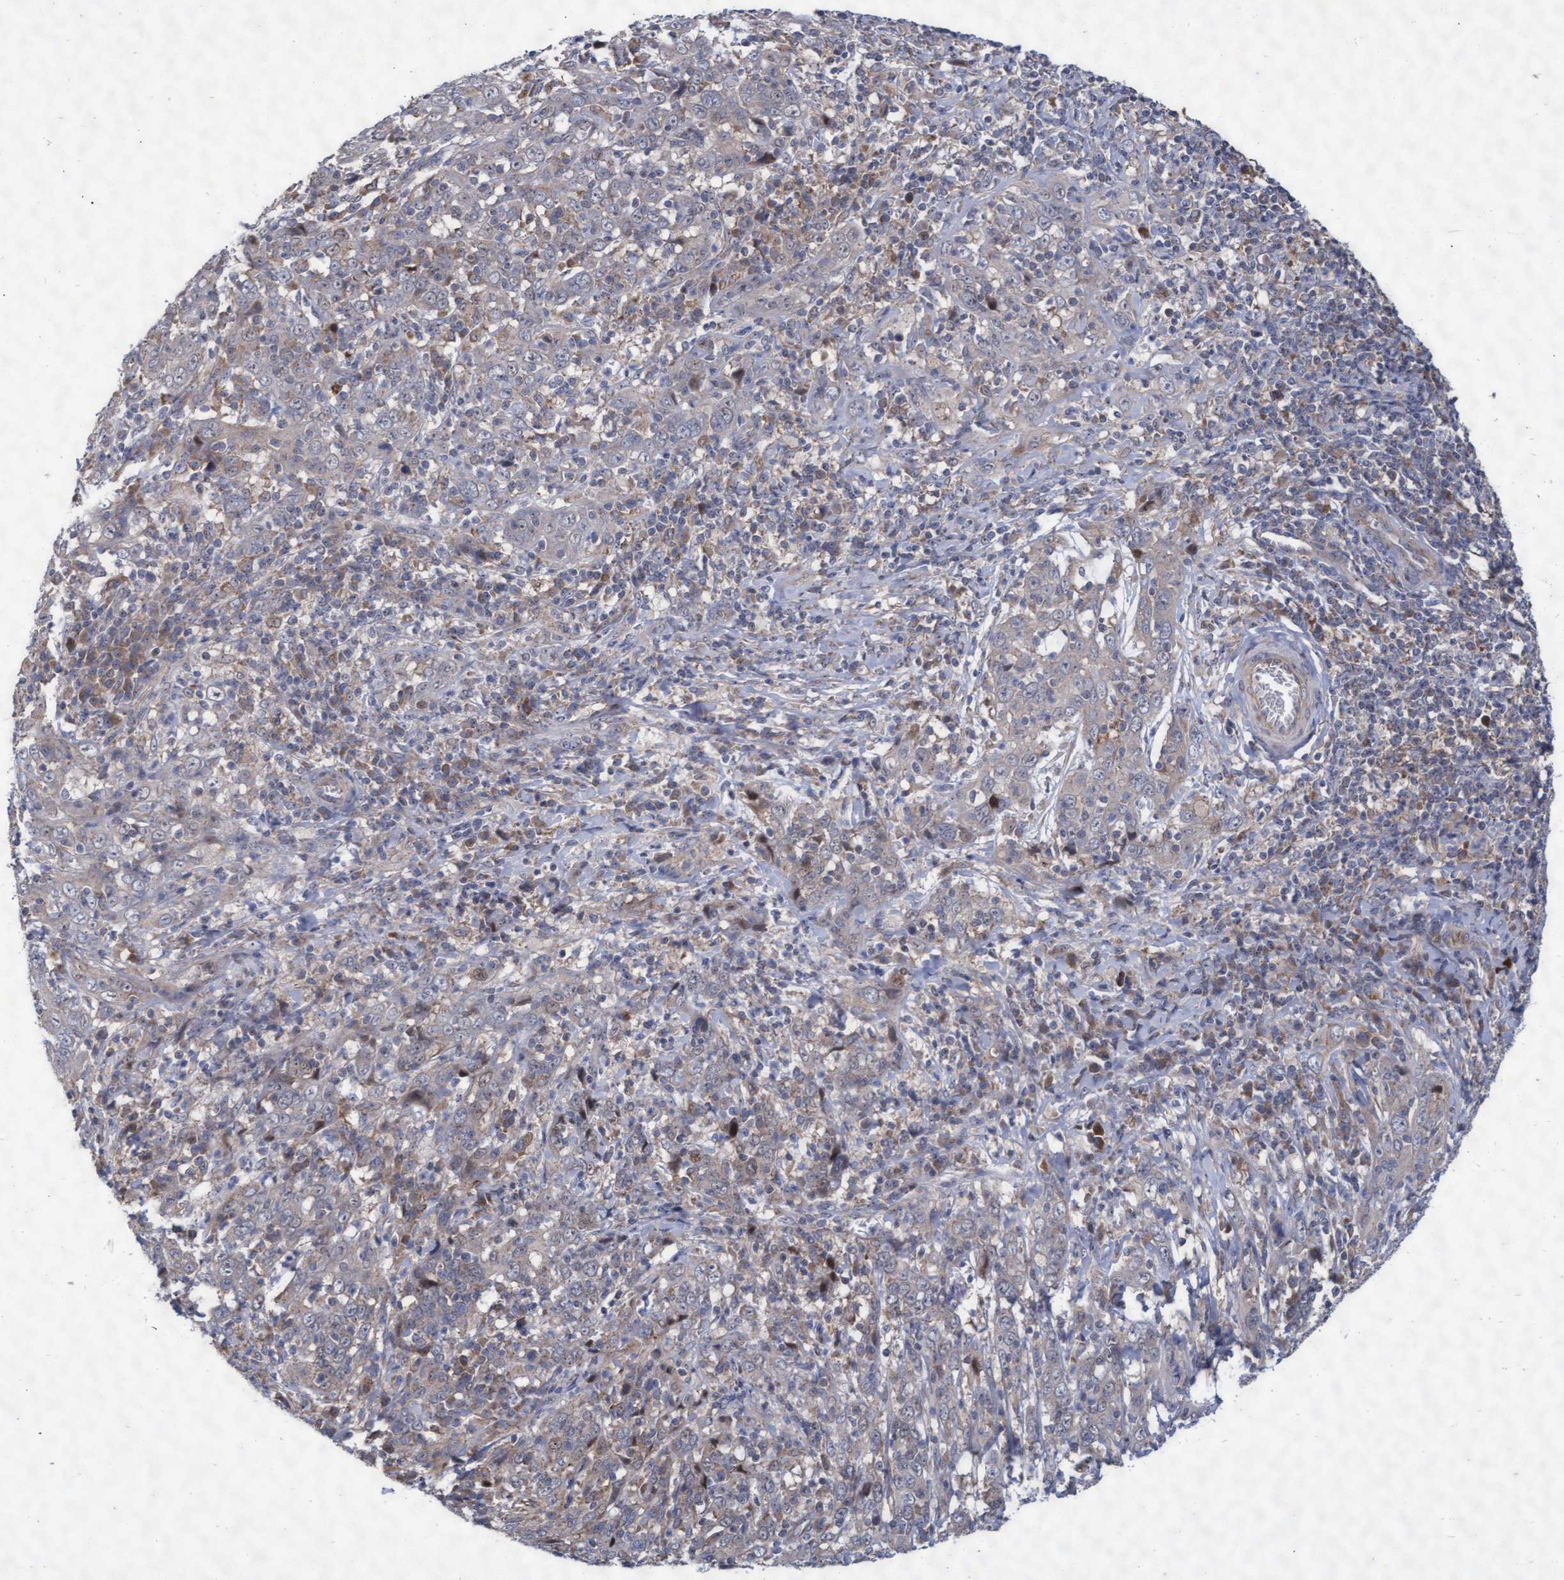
{"staining": {"intensity": "weak", "quantity": "<25%", "location": "cytoplasmic/membranous"}, "tissue": "cervical cancer", "cell_type": "Tumor cells", "image_type": "cancer", "snomed": [{"axis": "morphology", "description": "Squamous cell carcinoma, NOS"}, {"axis": "topography", "description": "Cervix"}], "caption": "A micrograph of squamous cell carcinoma (cervical) stained for a protein shows no brown staining in tumor cells. (DAB (3,3'-diaminobenzidine) immunohistochemistry (IHC), high magnification).", "gene": "ABCF2", "patient": {"sex": "female", "age": 46}}